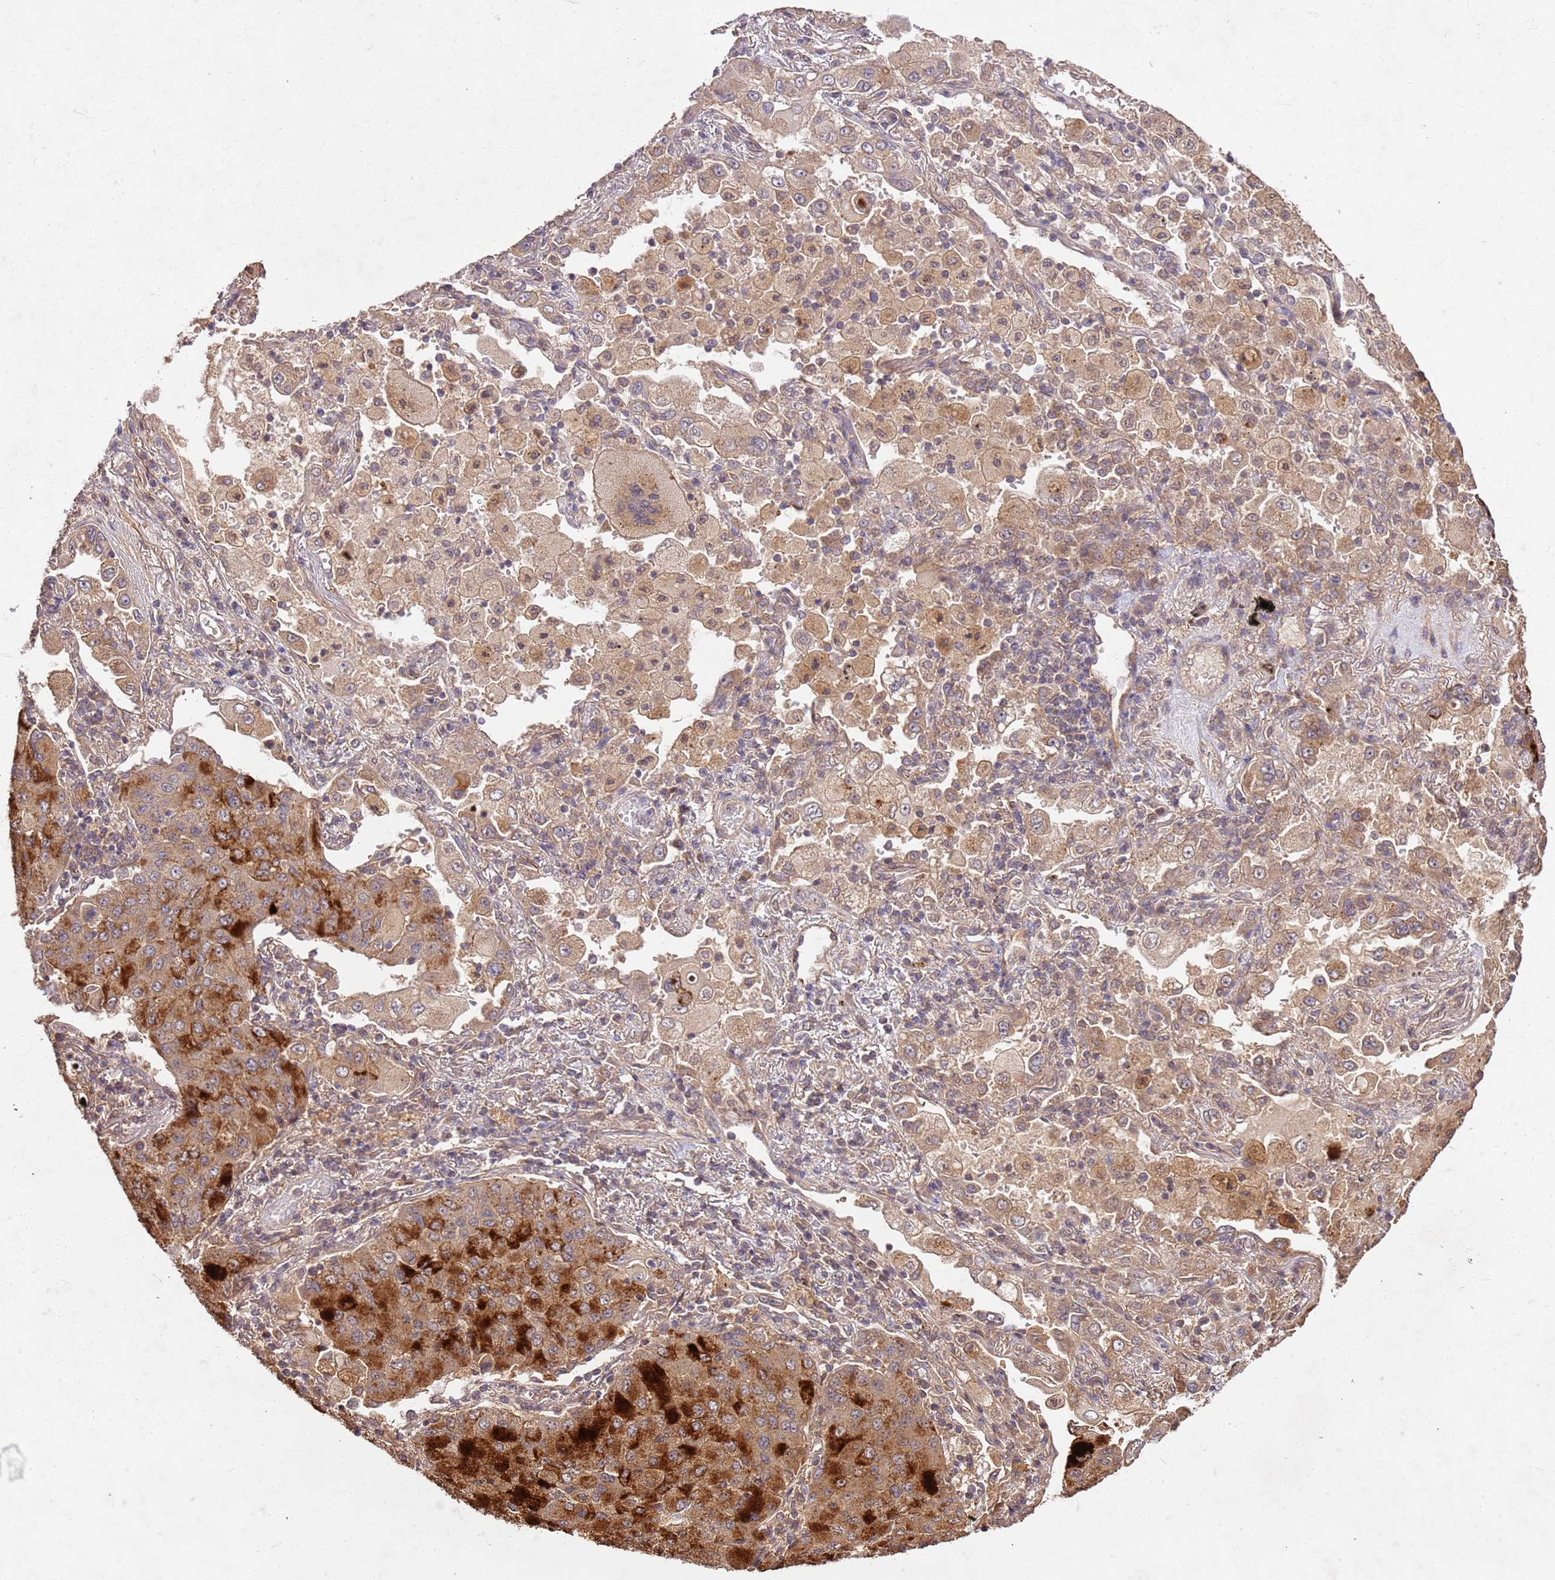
{"staining": {"intensity": "strong", "quantity": "25%-75%", "location": "cytoplasmic/membranous"}, "tissue": "lung cancer", "cell_type": "Tumor cells", "image_type": "cancer", "snomed": [{"axis": "morphology", "description": "Squamous cell carcinoma, NOS"}, {"axis": "topography", "description": "Lung"}], "caption": "Brown immunohistochemical staining in human lung squamous cell carcinoma demonstrates strong cytoplasmic/membranous positivity in about 25%-75% of tumor cells.", "gene": "UBE3A", "patient": {"sex": "male", "age": 74}}